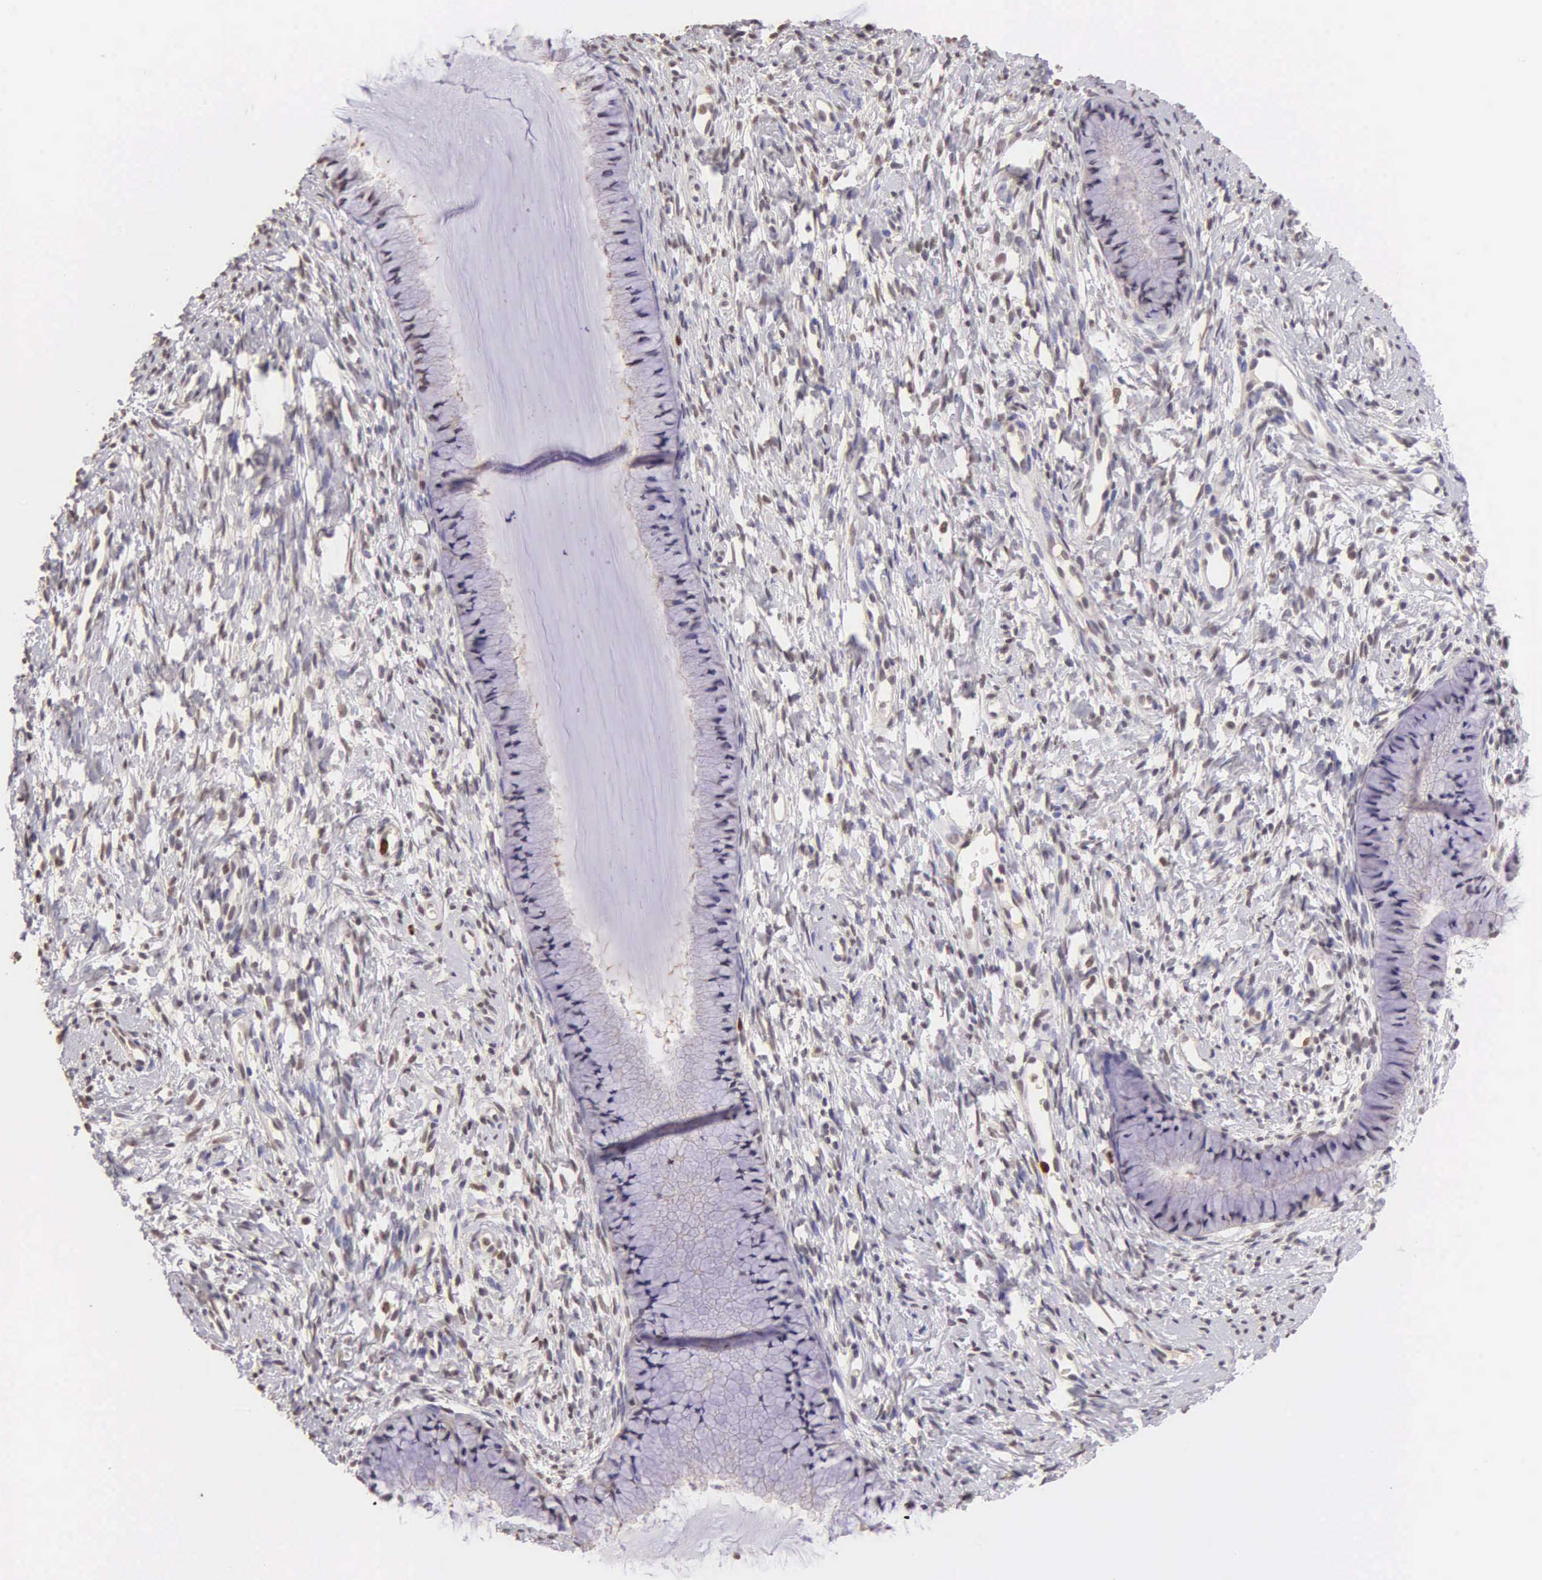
{"staining": {"intensity": "negative", "quantity": "none", "location": "none"}, "tissue": "cervix", "cell_type": "Glandular cells", "image_type": "normal", "snomed": [{"axis": "morphology", "description": "Normal tissue, NOS"}, {"axis": "topography", "description": "Cervix"}], "caption": "An immunohistochemistry image of normal cervix is shown. There is no staining in glandular cells of cervix. (DAB (3,3'-diaminobenzidine) IHC visualized using brightfield microscopy, high magnification).", "gene": "MKI67", "patient": {"sex": "female", "age": 82}}